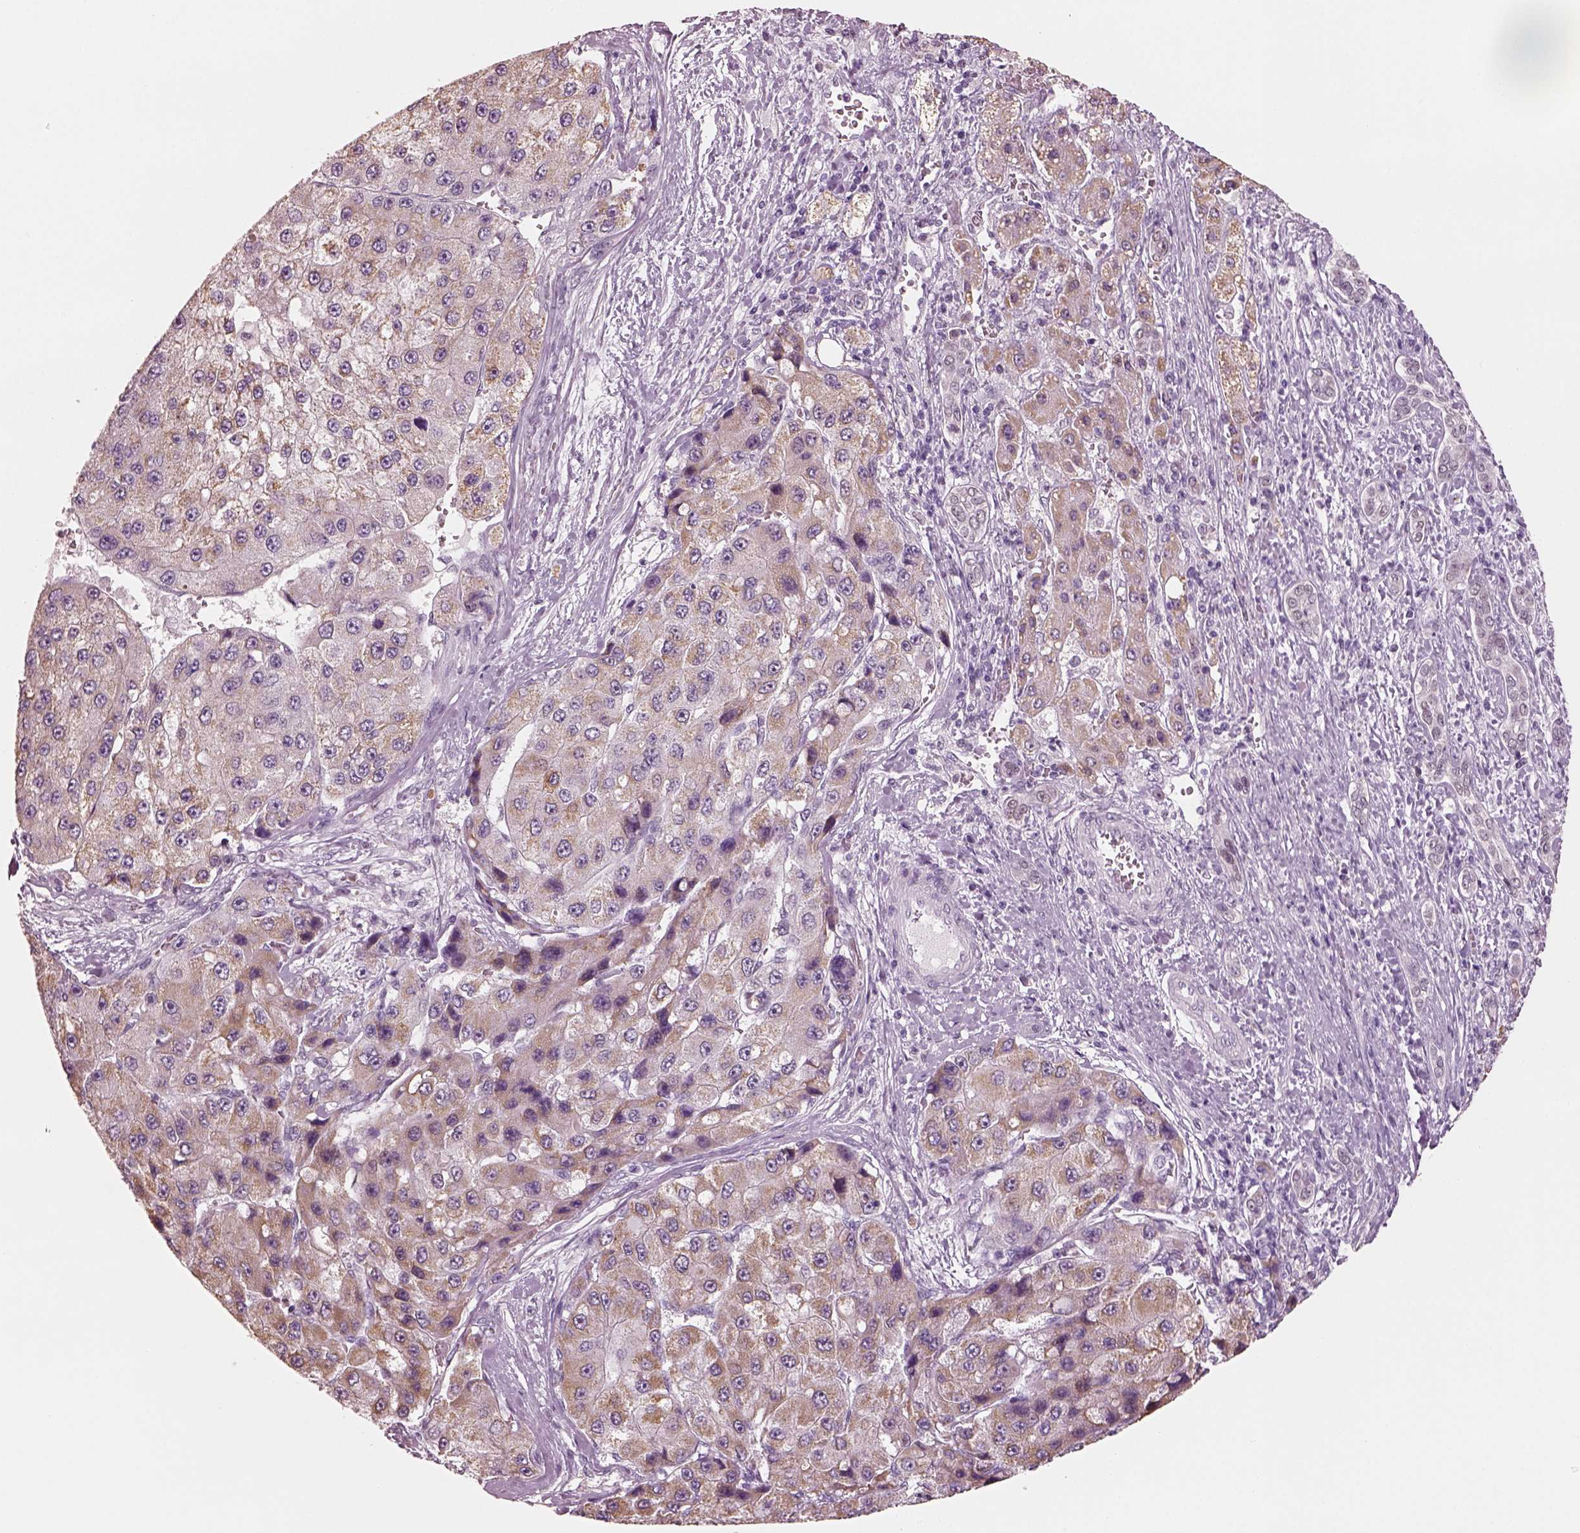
{"staining": {"intensity": "moderate", "quantity": ">75%", "location": "cytoplasmic/membranous"}, "tissue": "liver cancer", "cell_type": "Tumor cells", "image_type": "cancer", "snomed": [{"axis": "morphology", "description": "Carcinoma, Hepatocellular, NOS"}, {"axis": "topography", "description": "Liver"}], "caption": "The immunohistochemical stain labels moderate cytoplasmic/membranous expression in tumor cells of hepatocellular carcinoma (liver) tissue.", "gene": "ELSPBP1", "patient": {"sex": "female", "age": 73}}